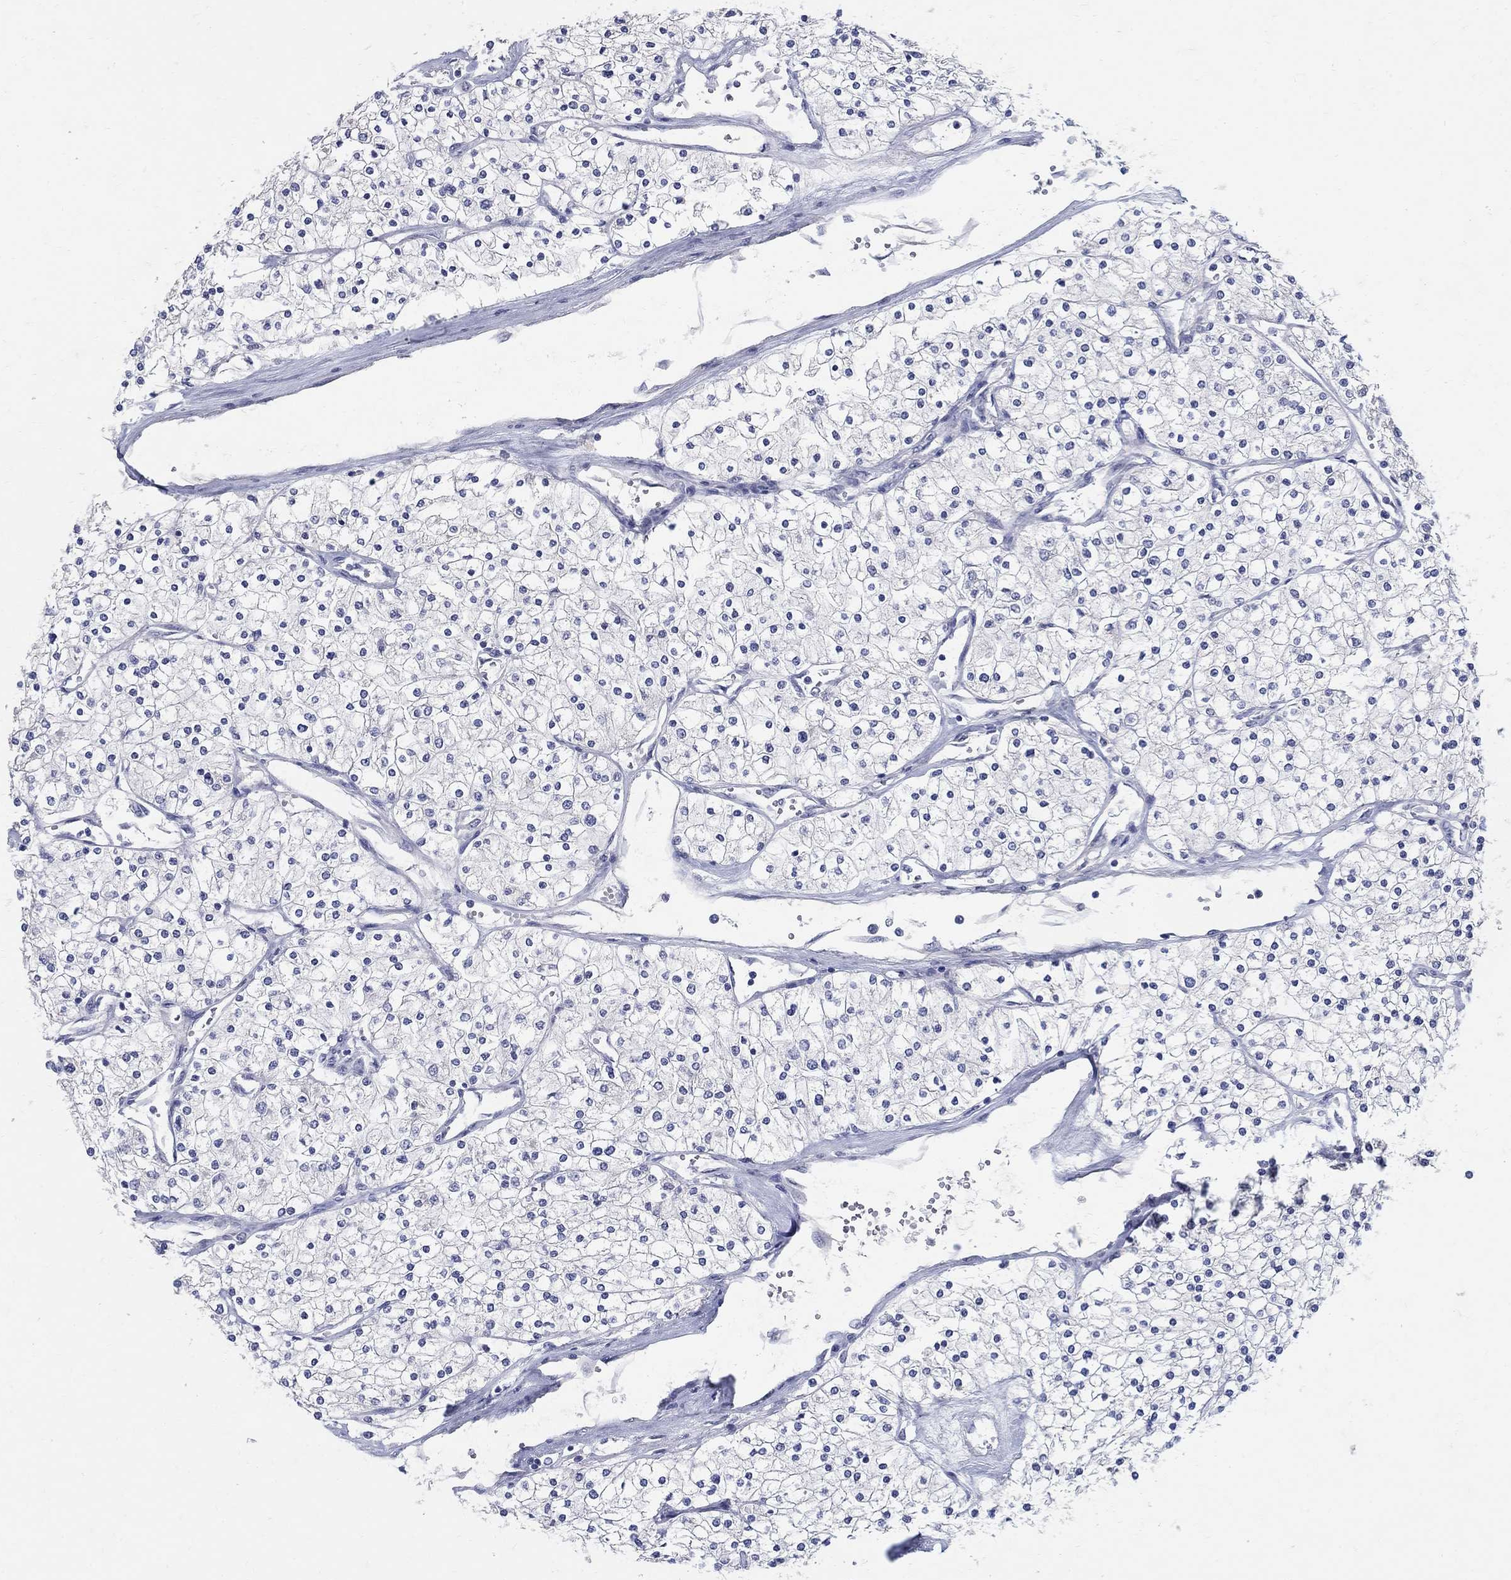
{"staining": {"intensity": "negative", "quantity": "none", "location": "none"}, "tissue": "renal cancer", "cell_type": "Tumor cells", "image_type": "cancer", "snomed": [{"axis": "morphology", "description": "Adenocarcinoma, NOS"}, {"axis": "topography", "description": "Kidney"}], "caption": "IHC histopathology image of neoplastic tissue: human renal adenocarcinoma stained with DAB (3,3'-diaminobenzidine) demonstrates no significant protein expression in tumor cells. (Brightfield microscopy of DAB immunohistochemistry at high magnification).", "gene": "SOX2", "patient": {"sex": "male", "age": 80}}